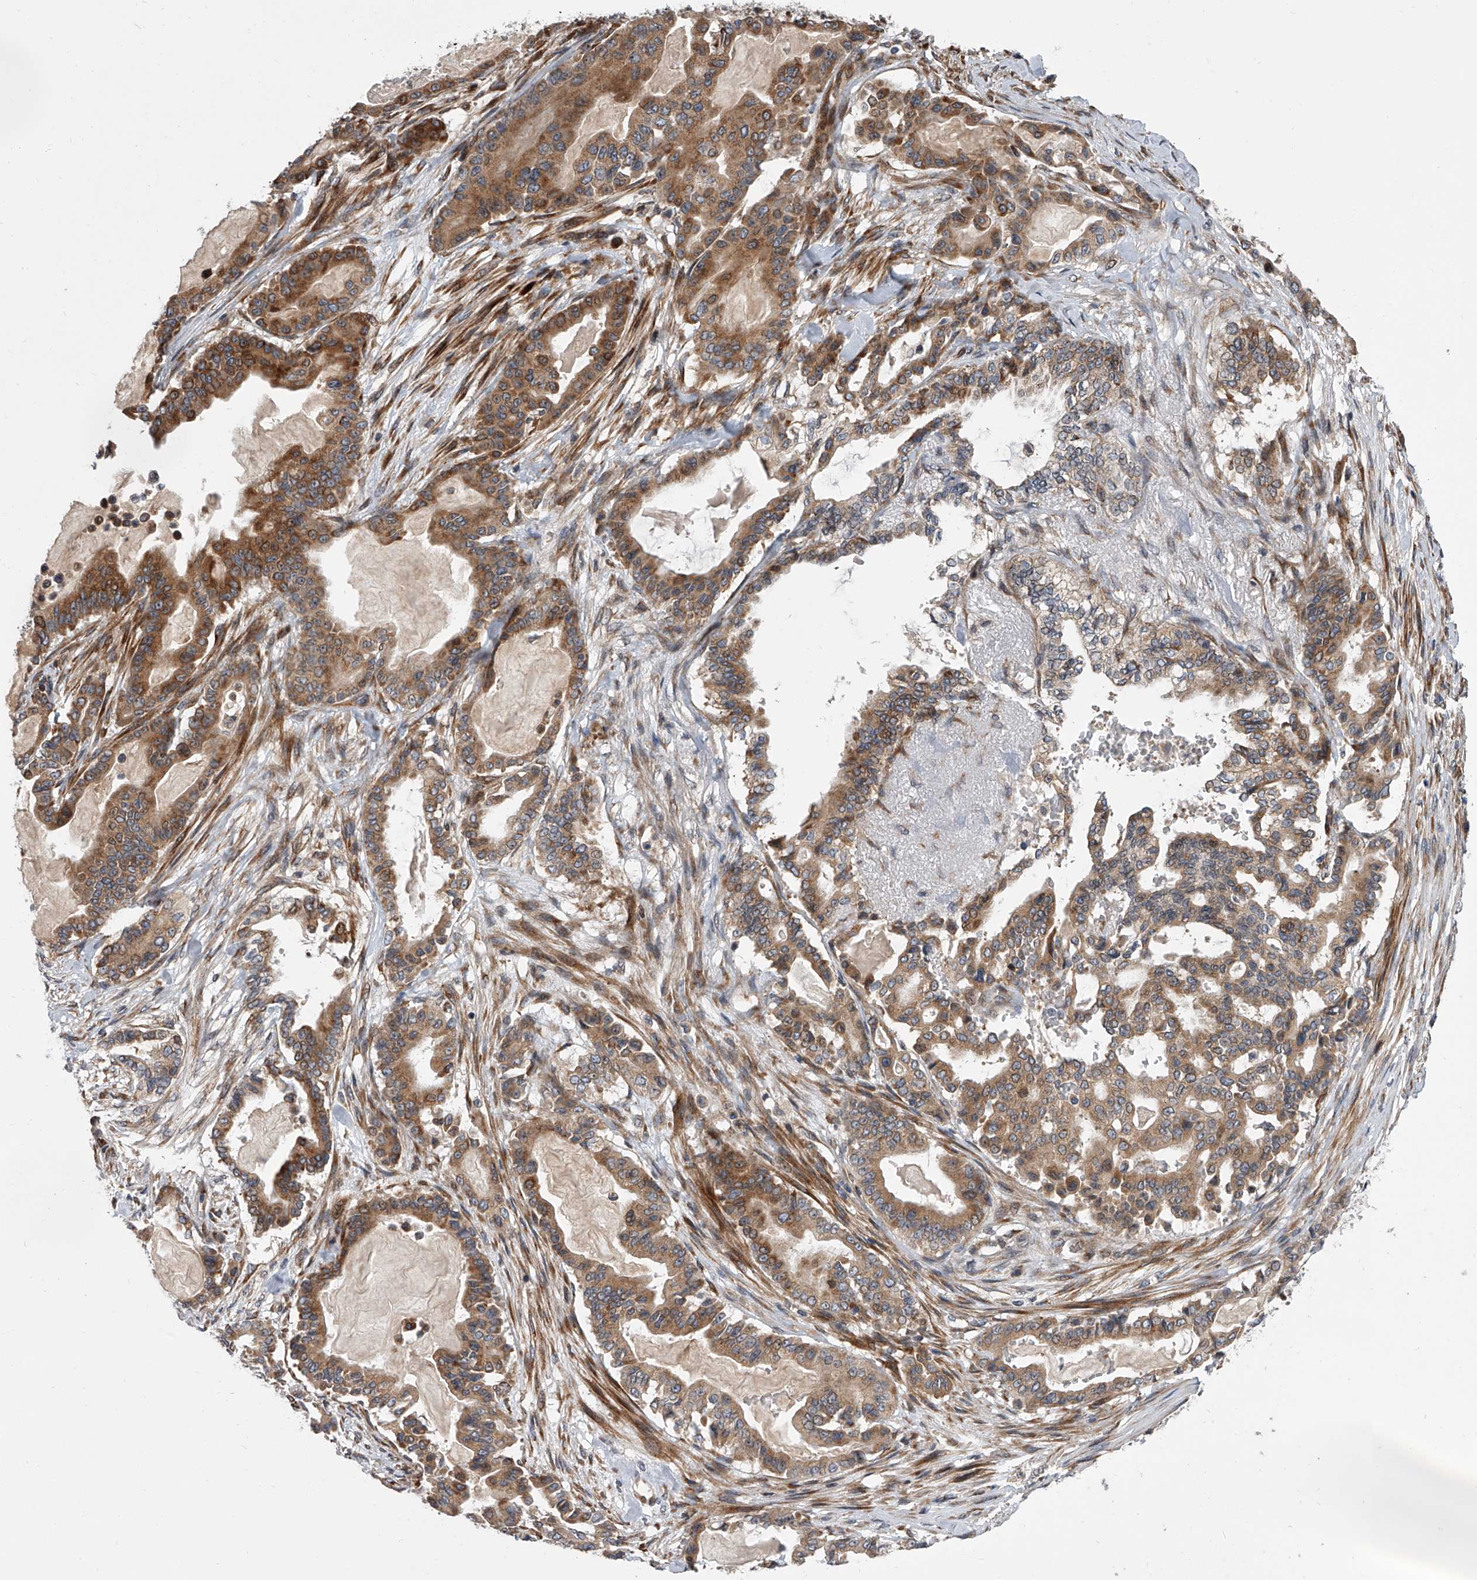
{"staining": {"intensity": "moderate", "quantity": ">75%", "location": "cytoplasmic/membranous"}, "tissue": "pancreatic cancer", "cell_type": "Tumor cells", "image_type": "cancer", "snomed": [{"axis": "morphology", "description": "Adenocarcinoma, NOS"}, {"axis": "topography", "description": "Pancreas"}], "caption": "High-magnification brightfield microscopy of adenocarcinoma (pancreatic) stained with DAB (3,3'-diaminobenzidine) (brown) and counterstained with hematoxylin (blue). tumor cells exhibit moderate cytoplasmic/membranous staining is present in about>75% of cells.", "gene": "DLGAP2", "patient": {"sex": "male", "age": 63}}